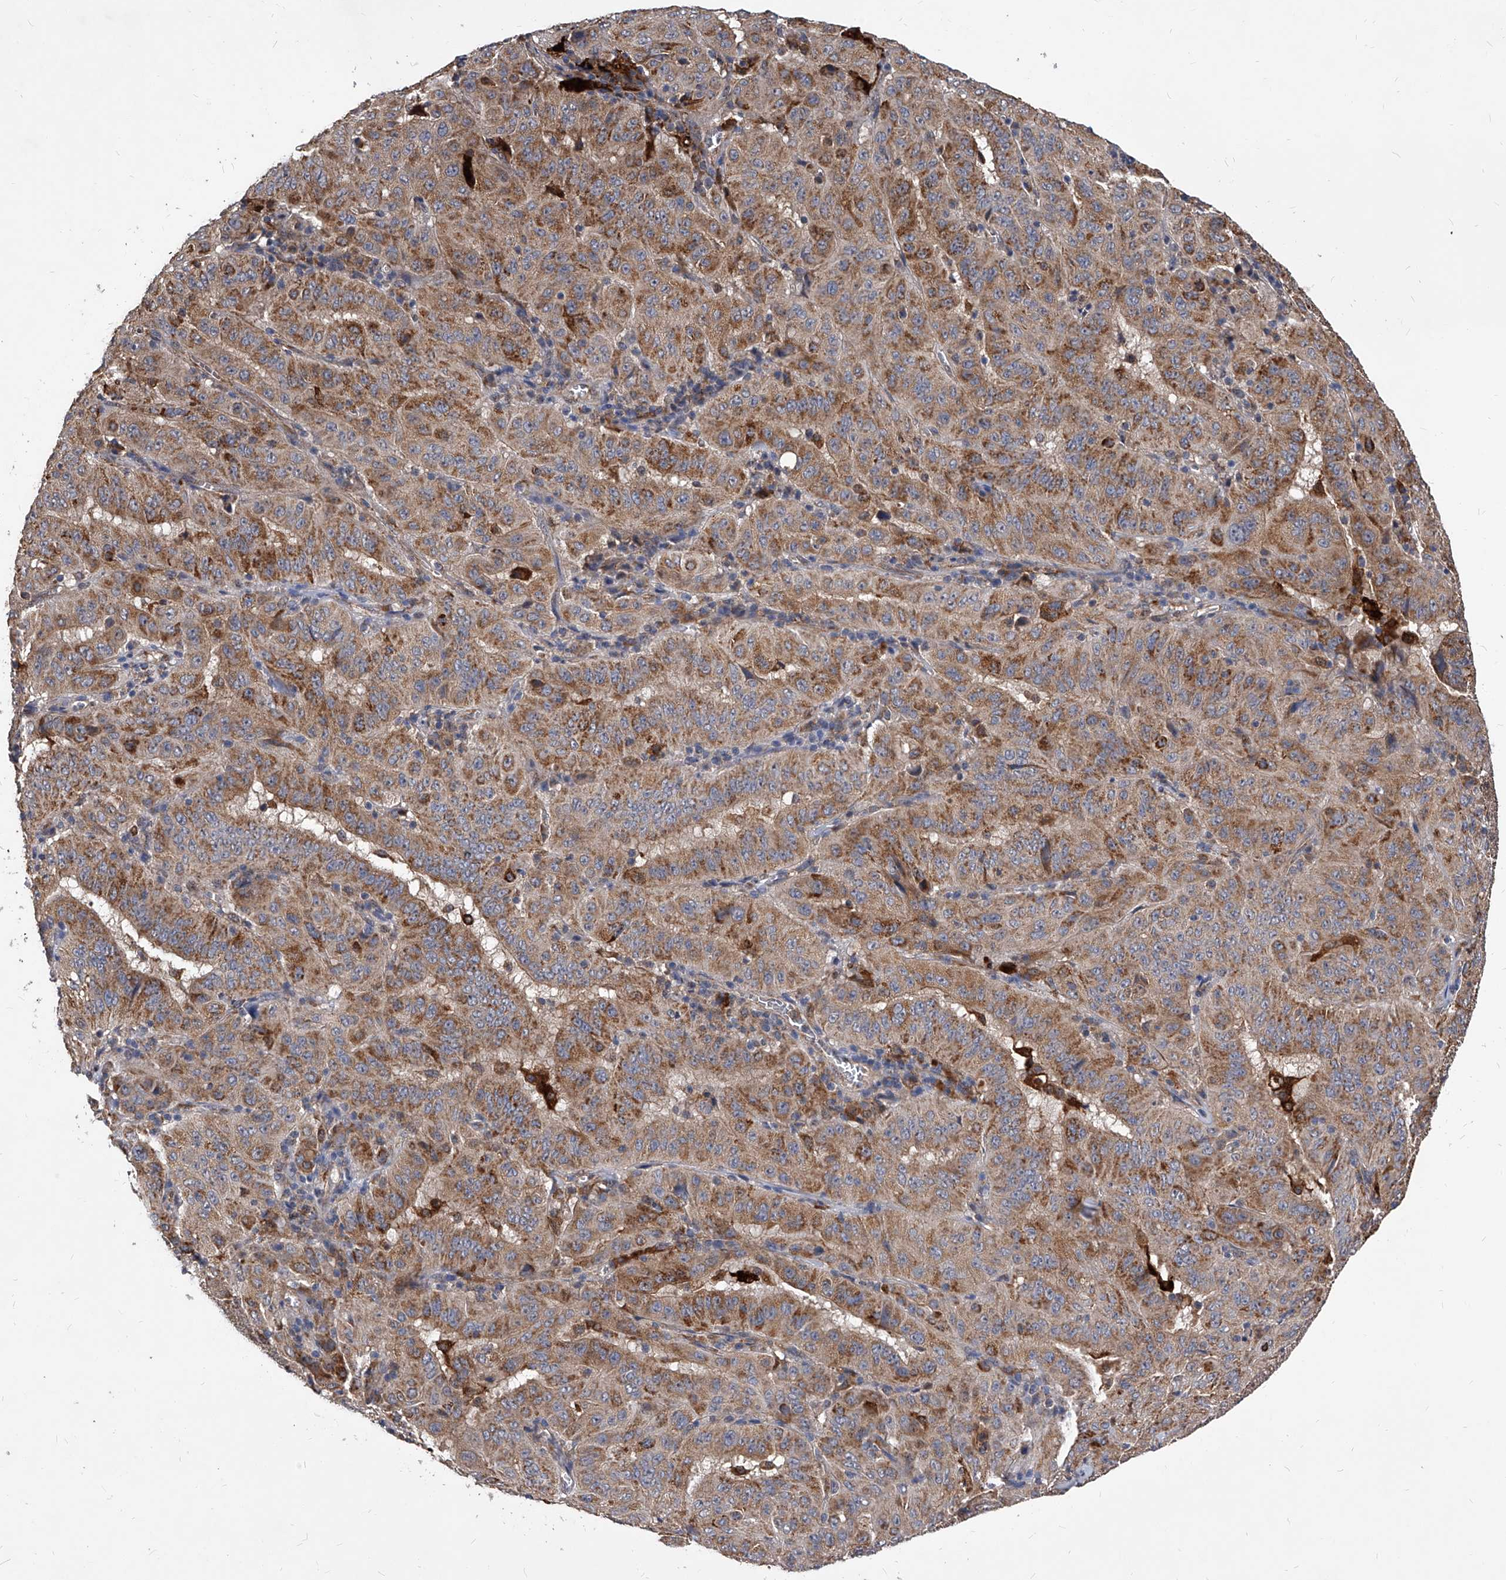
{"staining": {"intensity": "moderate", "quantity": ">75%", "location": "cytoplasmic/membranous"}, "tissue": "pancreatic cancer", "cell_type": "Tumor cells", "image_type": "cancer", "snomed": [{"axis": "morphology", "description": "Adenocarcinoma, NOS"}, {"axis": "topography", "description": "Pancreas"}], "caption": "Immunohistochemical staining of human pancreatic cancer reveals moderate cytoplasmic/membranous protein staining in about >75% of tumor cells.", "gene": "SOBP", "patient": {"sex": "male", "age": 63}}